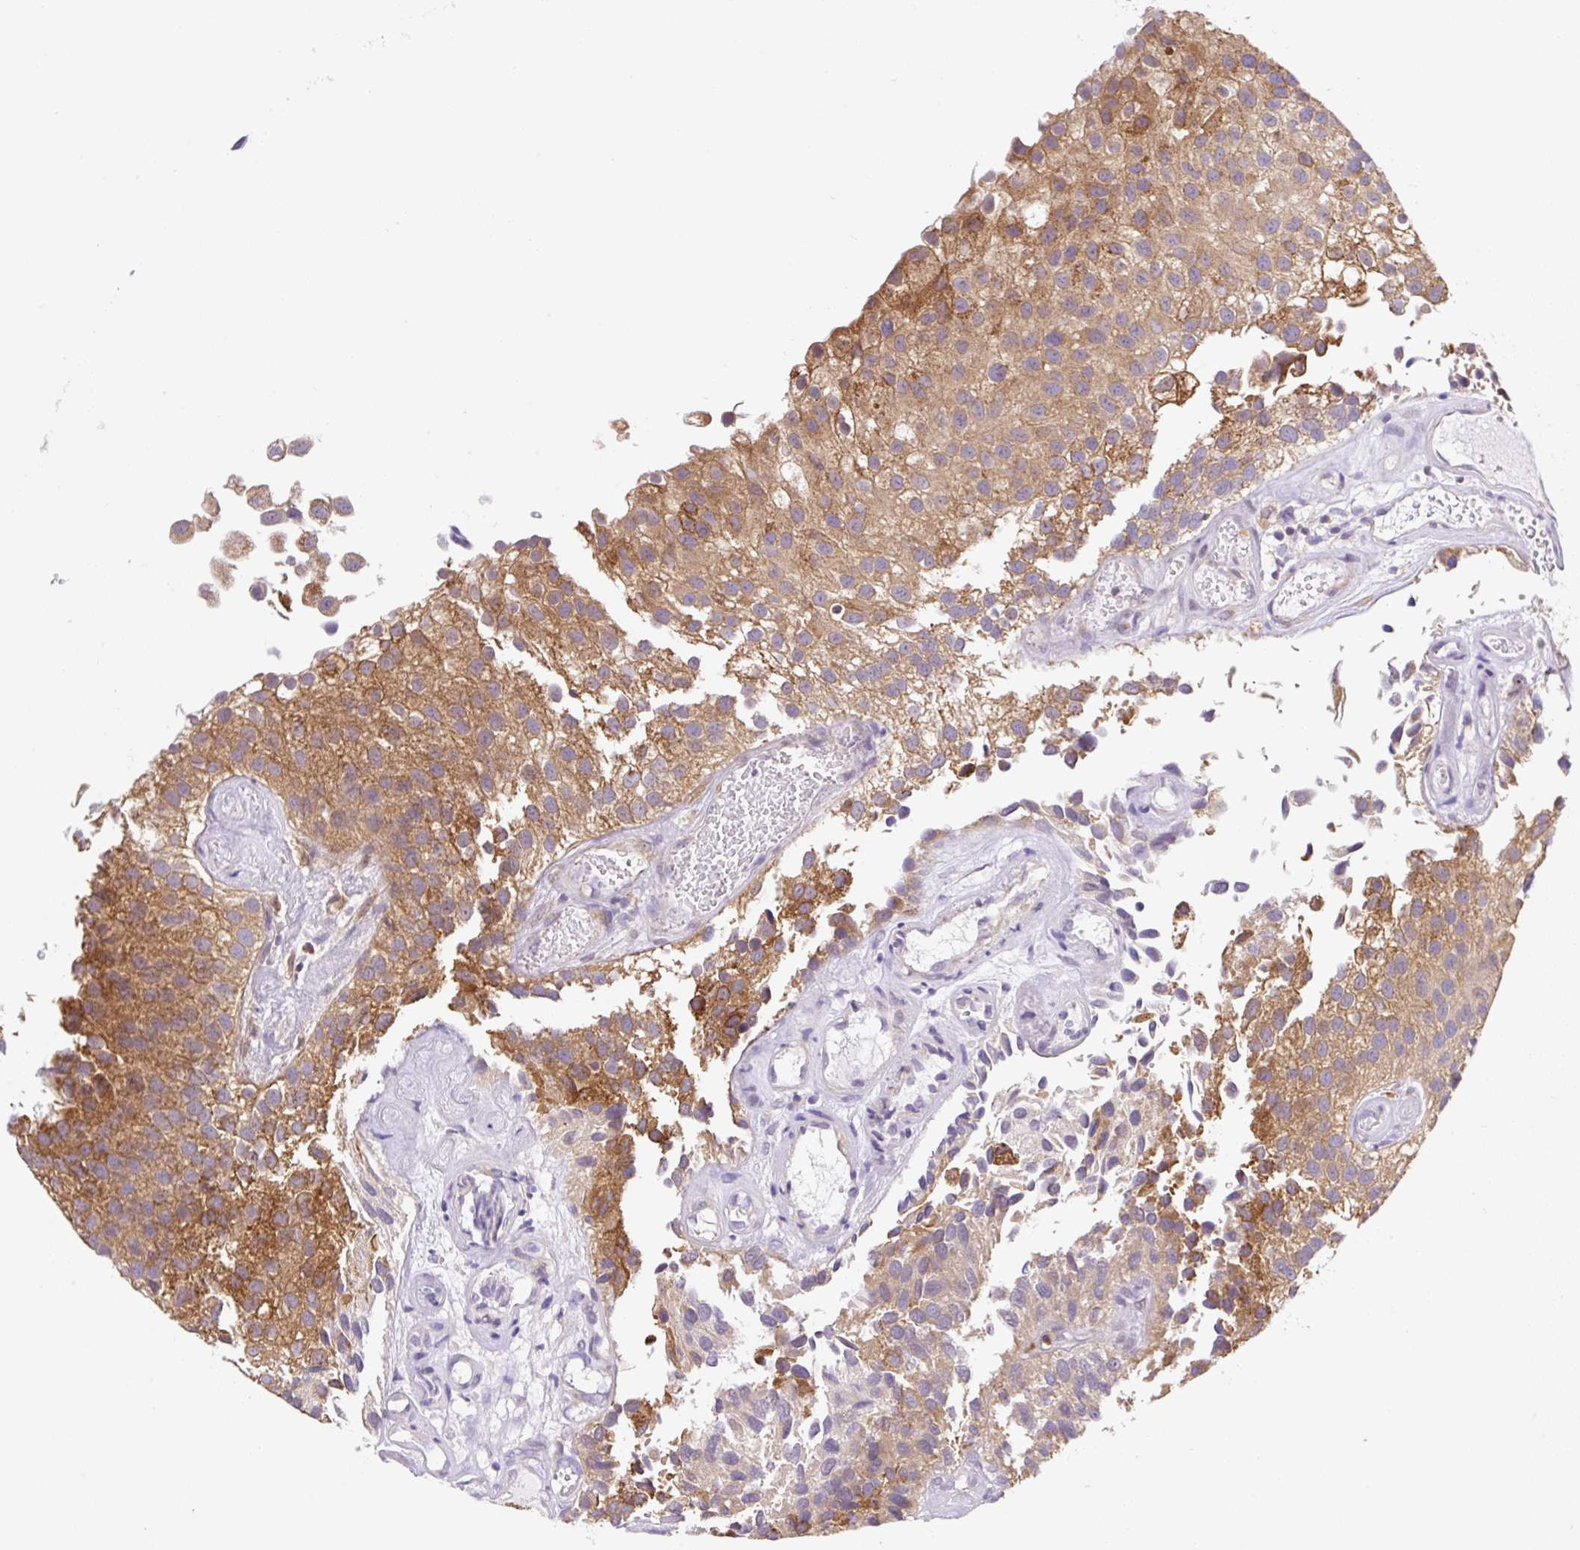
{"staining": {"intensity": "moderate", "quantity": ">75%", "location": "cytoplasmic/membranous"}, "tissue": "urothelial cancer", "cell_type": "Tumor cells", "image_type": "cancer", "snomed": [{"axis": "morphology", "description": "Urothelial carcinoma, NOS"}, {"axis": "topography", "description": "Urinary bladder"}], "caption": "The immunohistochemical stain highlights moderate cytoplasmic/membranous expression in tumor cells of transitional cell carcinoma tissue. The staining was performed using DAB to visualize the protein expression in brown, while the nuclei were stained in blue with hematoxylin (Magnification: 20x).", "gene": "CAMK2B", "patient": {"sex": "male", "age": 87}}